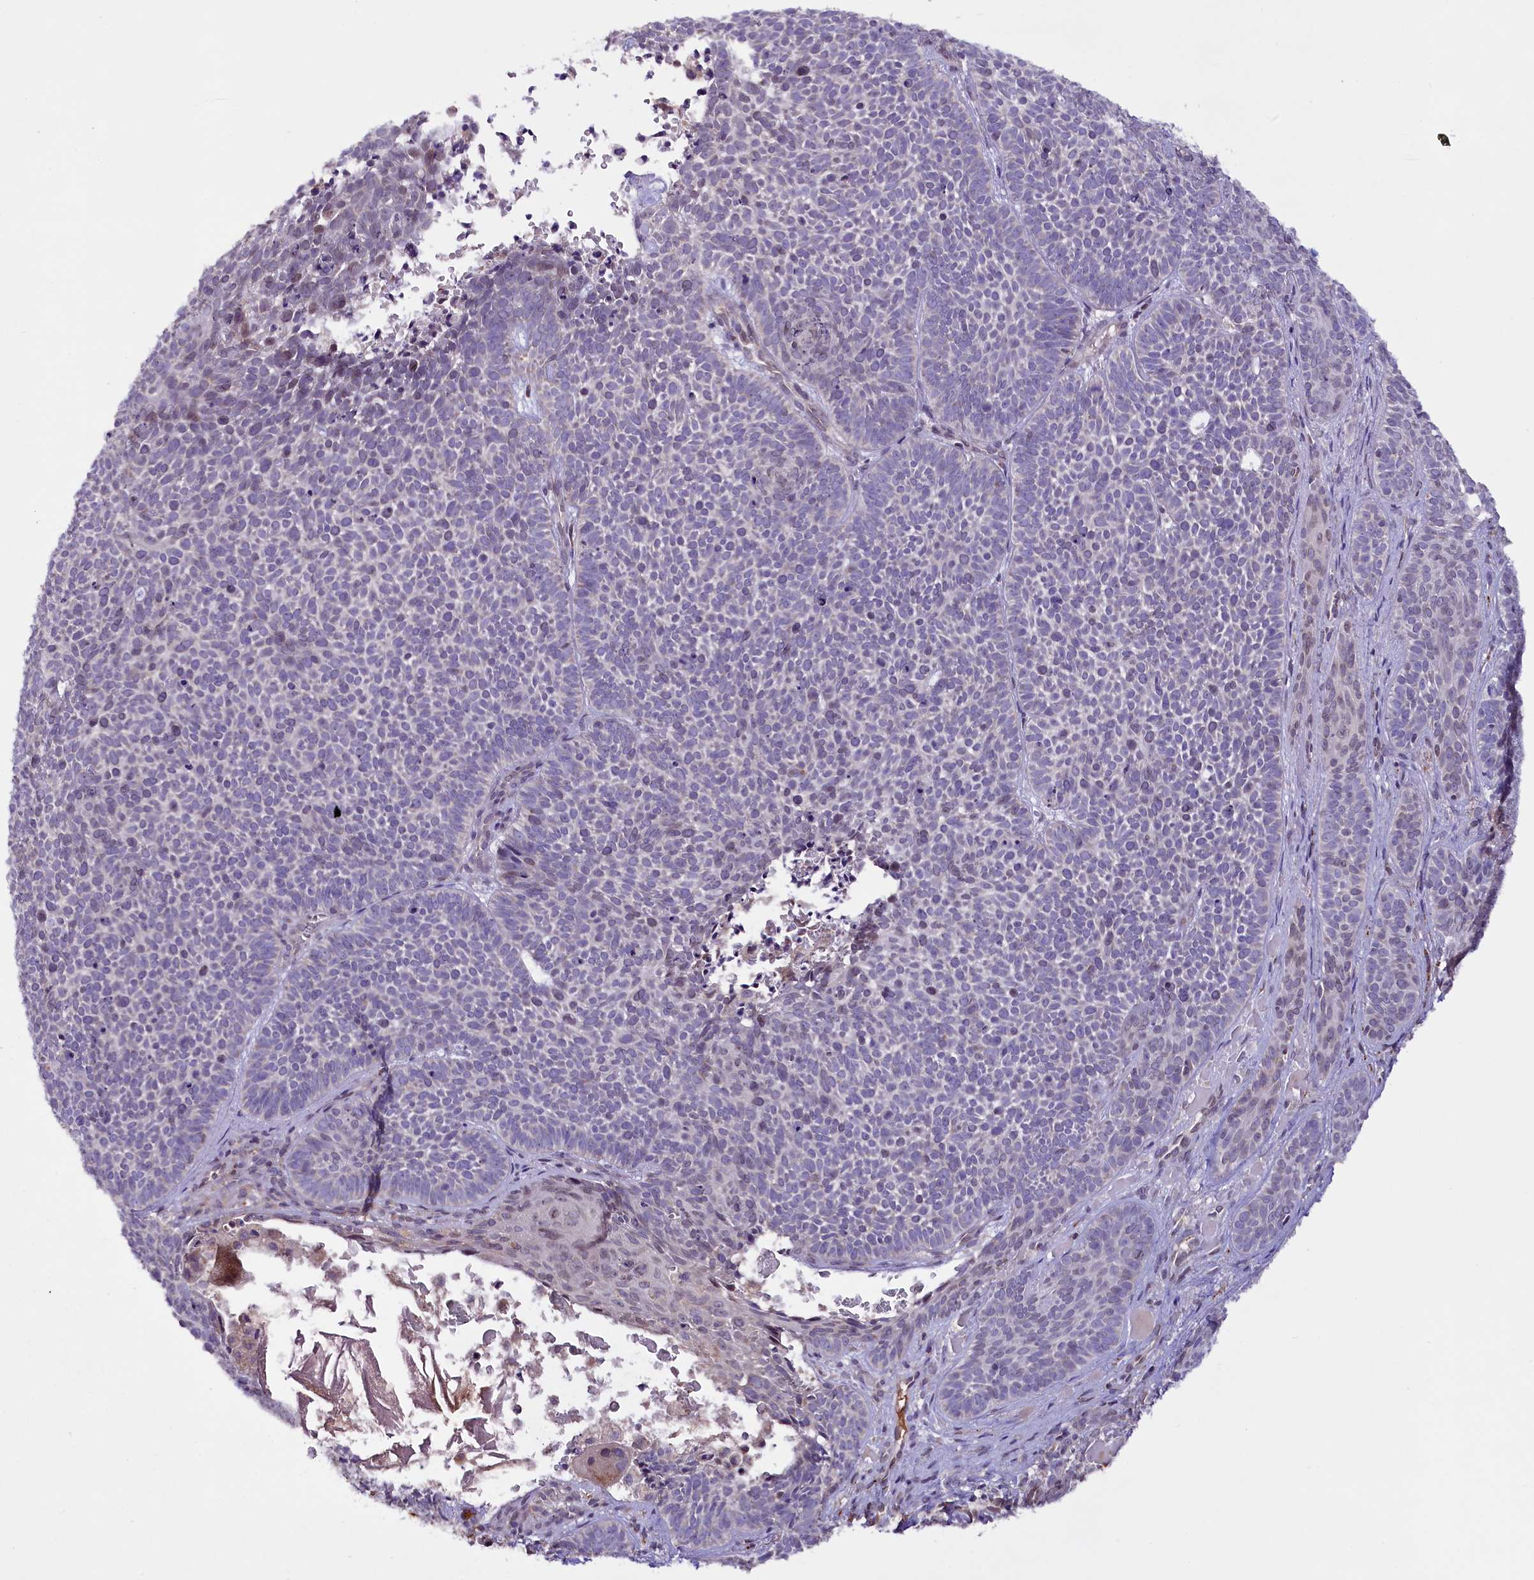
{"staining": {"intensity": "negative", "quantity": "none", "location": "none"}, "tissue": "skin cancer", "cell_type": "Tumor cells", "image_type": "cancer", "snomed": [{"axis": "morphology", "description": "Basal cell carcinoma"}, {"axis": "topography", "description": "Skin"}], "caption": "This histopathology image is of basal cell carcinoma (skin) stained with immunohistochemistry (IHC) to label a protein in brown with the nuclei are counter-stained blue. There is no positivity in tumor cells.", "gene": "ZNF226", "patient": {"sex": "male", "age": 85}}